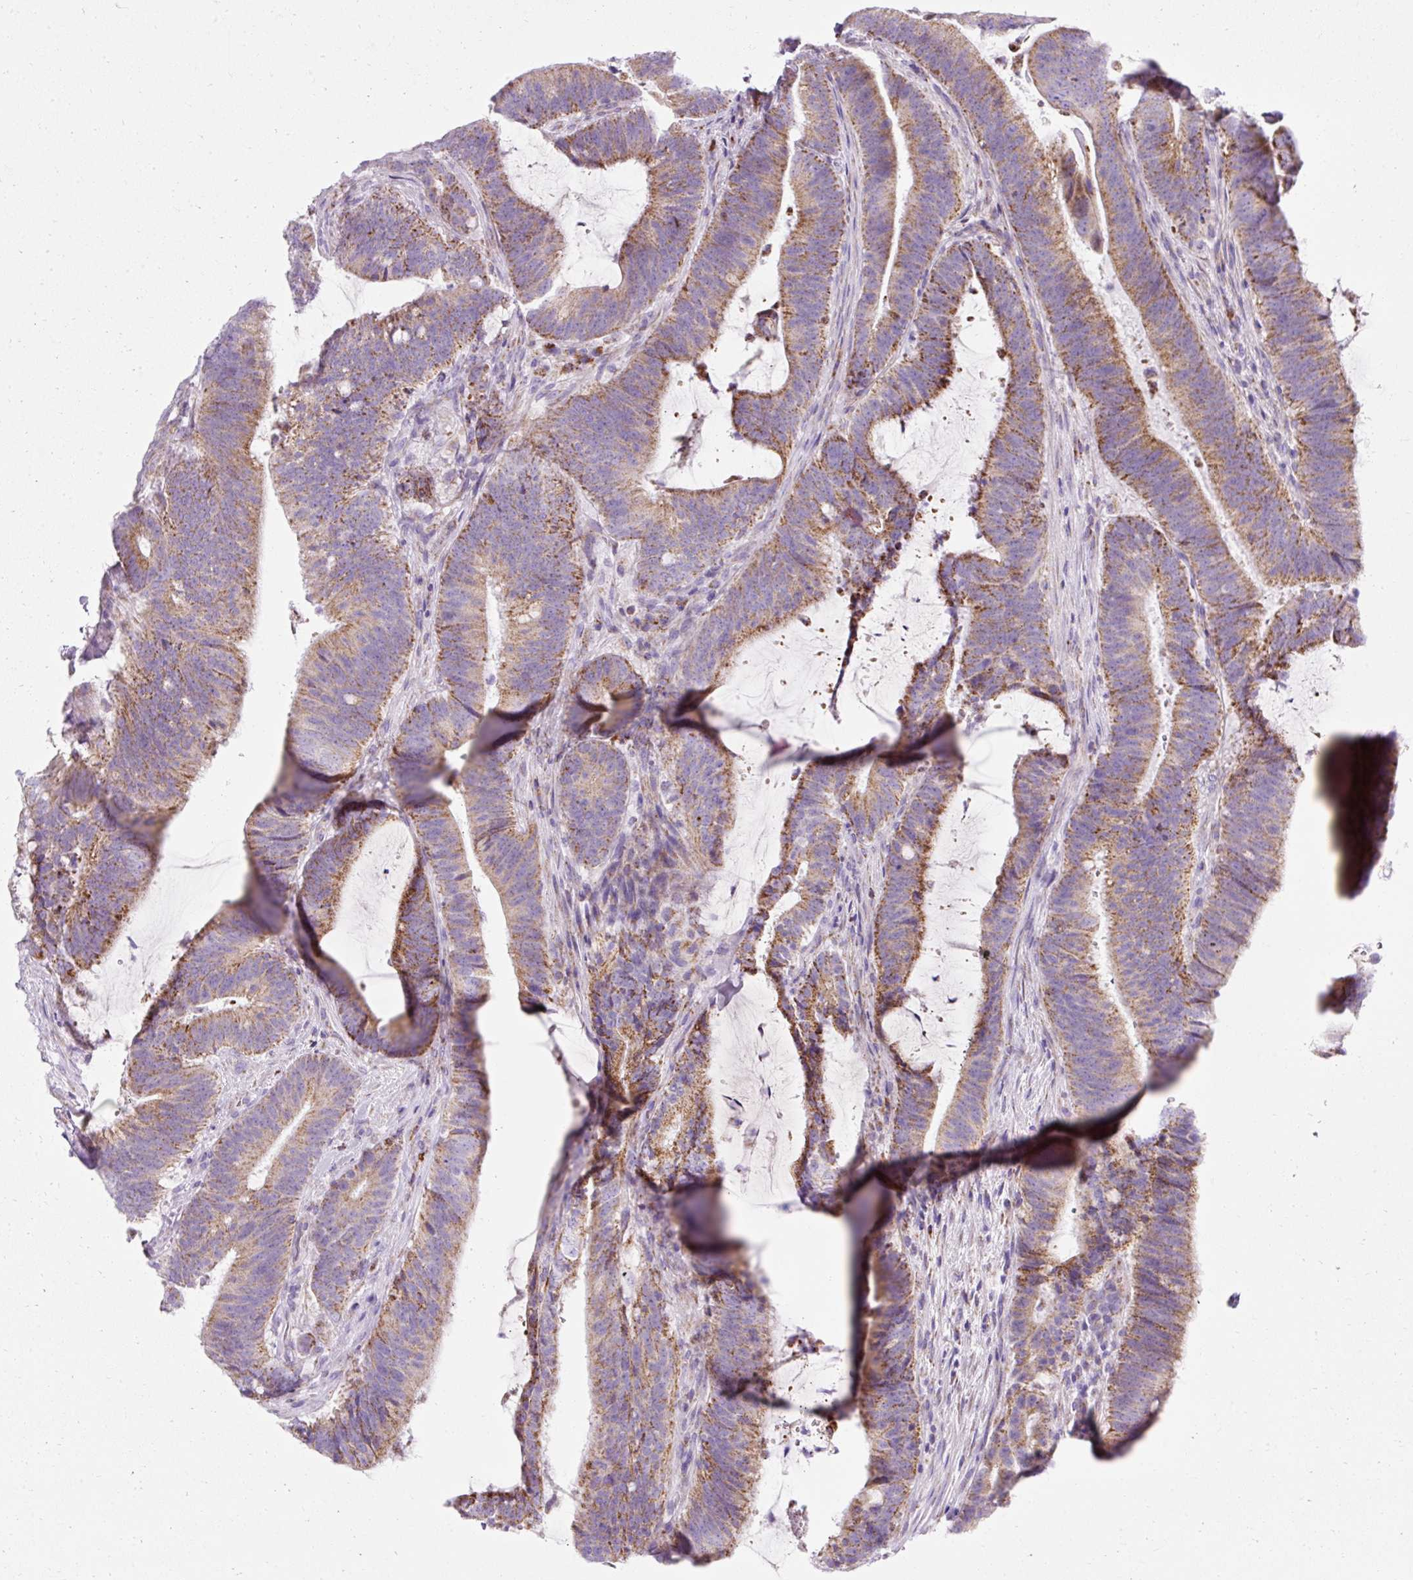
{"staining": {"intensity": "moderate", "quantity": "25%-75%", "location": "cytoplasmic/membranous"}, "tissue": "colorectal cancer", "cell_type": "Tumor cells", "image_type": "cancer", "snomed": [{"axis": "morphology", "description": "Adenocarcinoma, NOS"}, {"axis": "topography", "description": "Colon"}], "caption": "Moderate cytoplasmic/membranous staining is appreciated in approximately 25%-75% of tumor cells in adenocarcinoma (colorectal).", "gene": "PLPP2", "patient": {"sex": "female", "age": 43}}